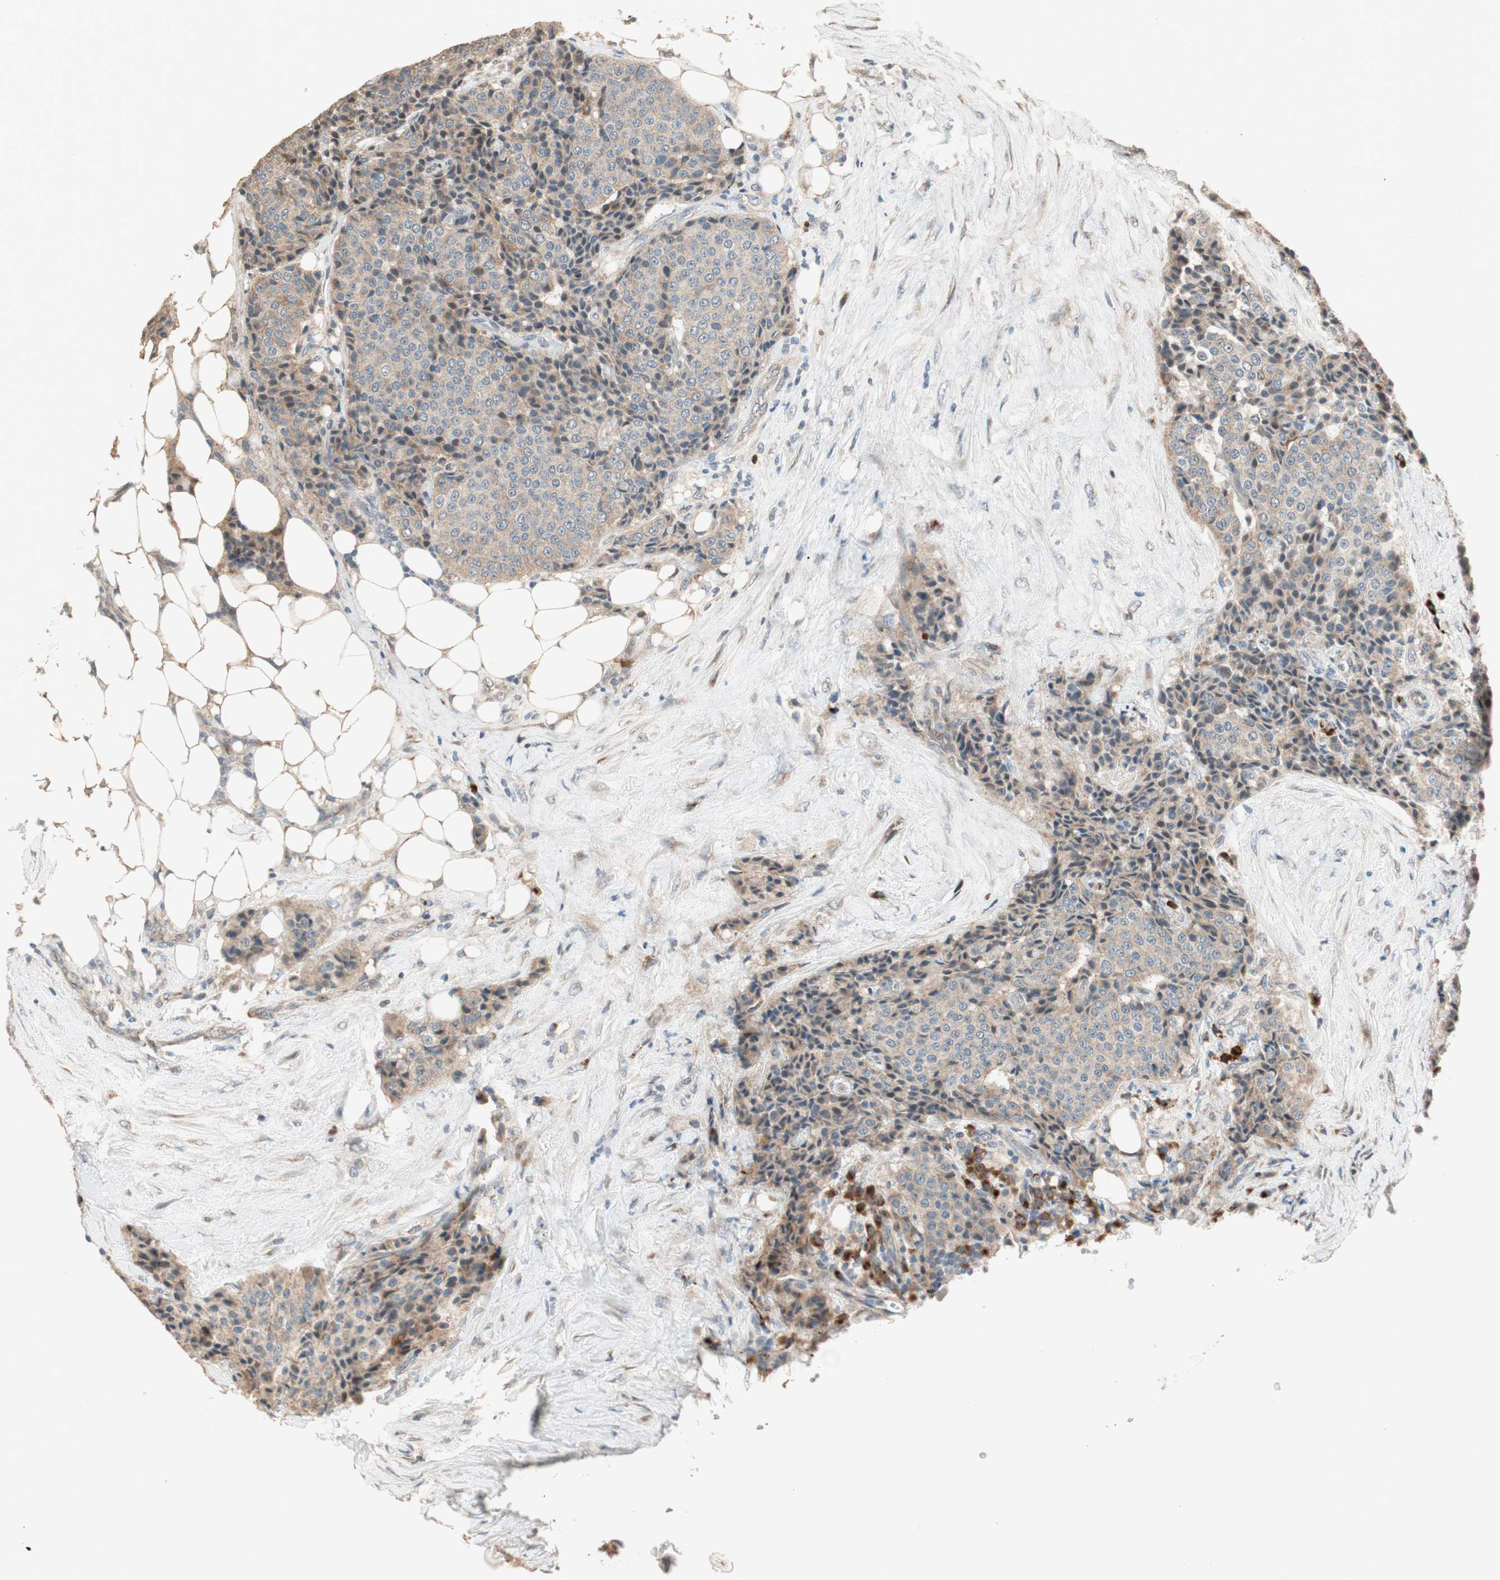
{"staining": {"intensity": "moderate", "quantity": ">75%", "location": "cytoplasmic/membranous"}, "tissue": "carcinoid", "cell_type": "Tumor cells", "image_type": "cancer", "snomed": [{"axis": "morphology", "description": "Carcinoid, malignant, NOS"}, {"axis": "topography", "description": "Colon"}], "caption": "Immunohistochemical staining of human carcinoid exhibits medium levels of moderate cytoplasmic/membranous protein expression in about >75% of tumor cells.", "gene": "RARRES1", "patient": {"sex": "female", "age": 61}}